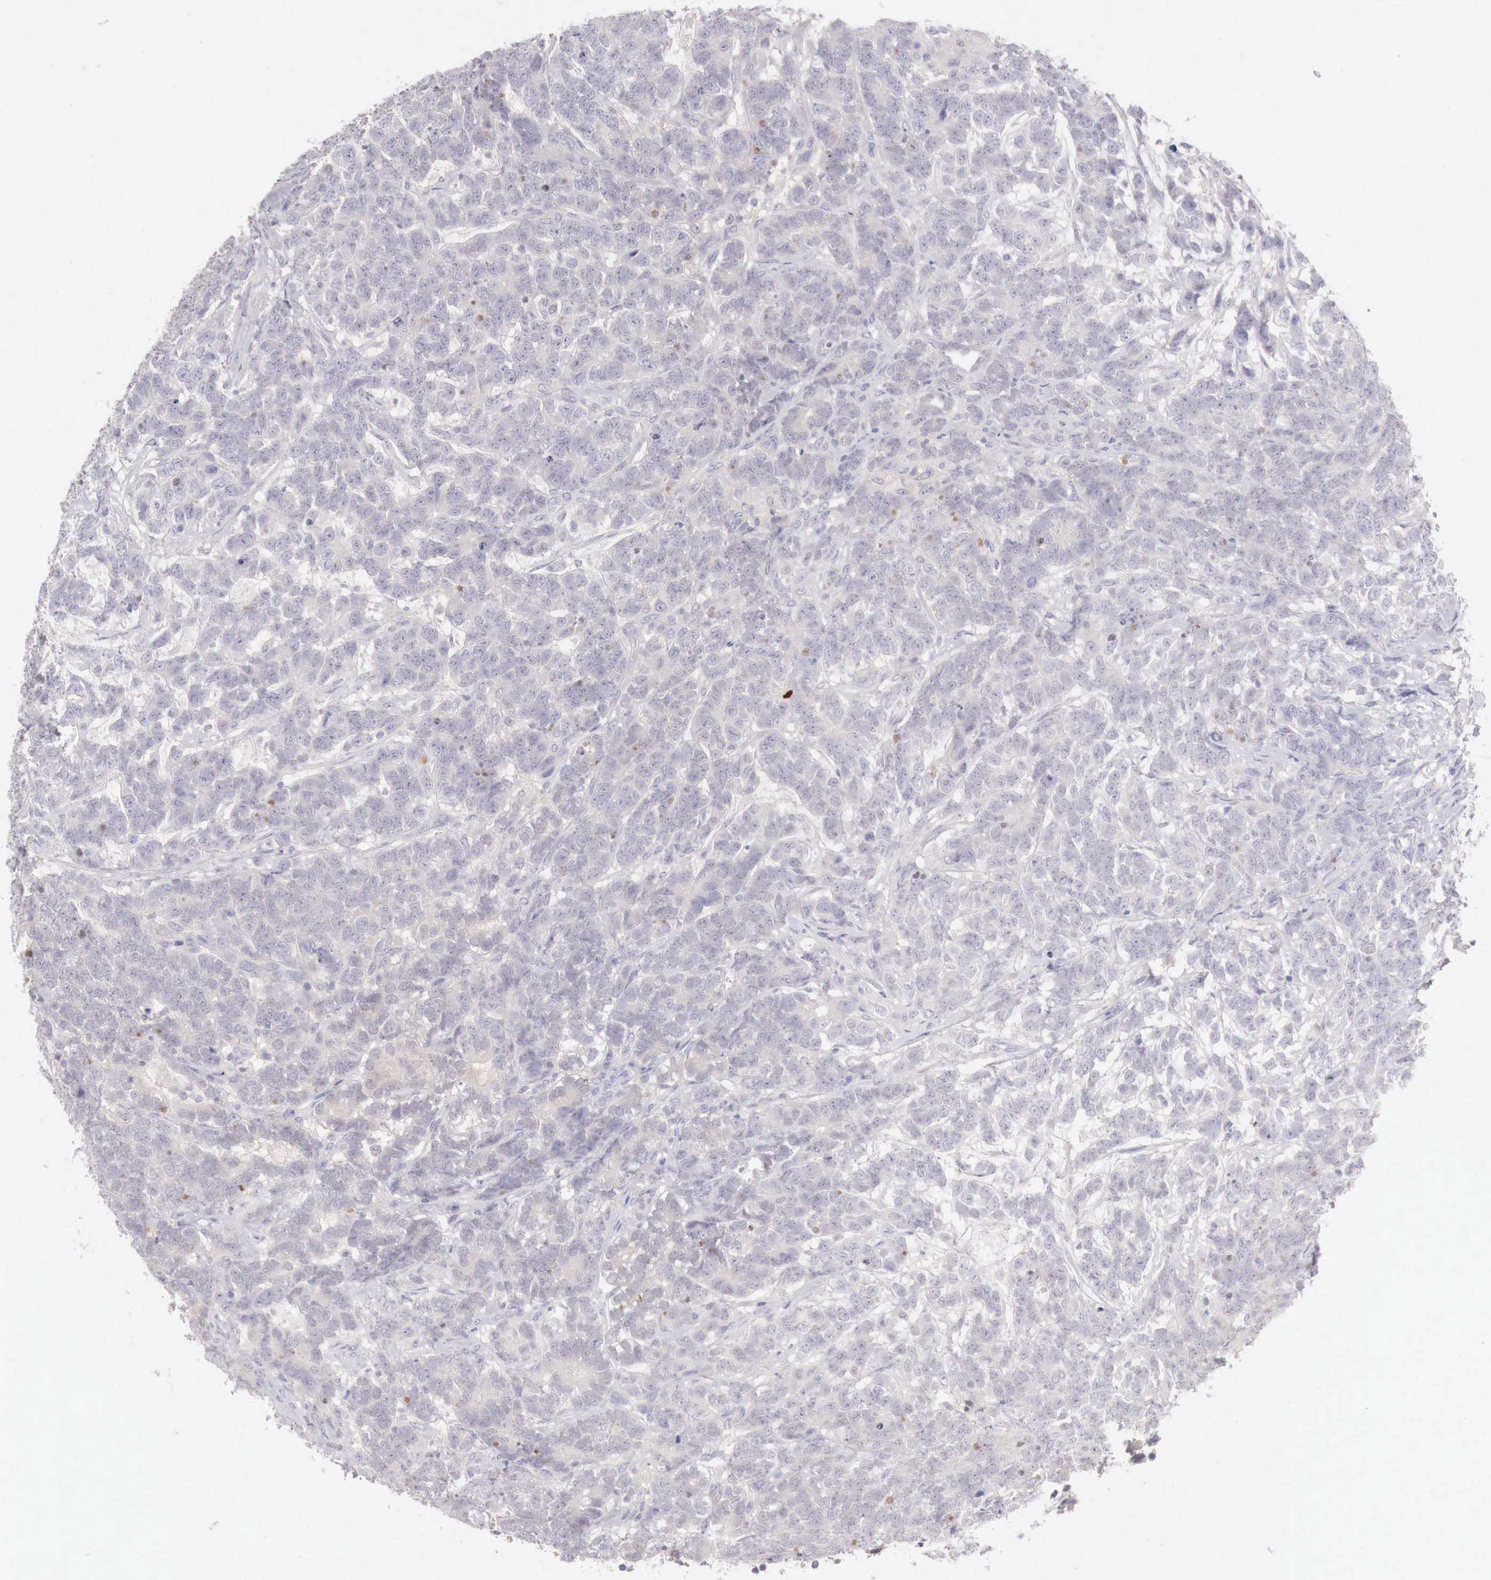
{"staining": {"intensity": "negative", "quantity": "none", "location": "none"}, "tissue": "testis cancer", "cell_type": "Tumor cells", "image_type": "cancer", "snomed": [{"axis": "morphology", "description": "Carcinoma, Embryonal, NOS"}, {"axis": "topography", "description": "Testis"}], "caption": "Immunohistochemistry image of testis cancer stained for a protein (brown), which shows no staining in tumor cells.", "gene": "GATA1", "patient": {"sex": "male", "age": 26}}